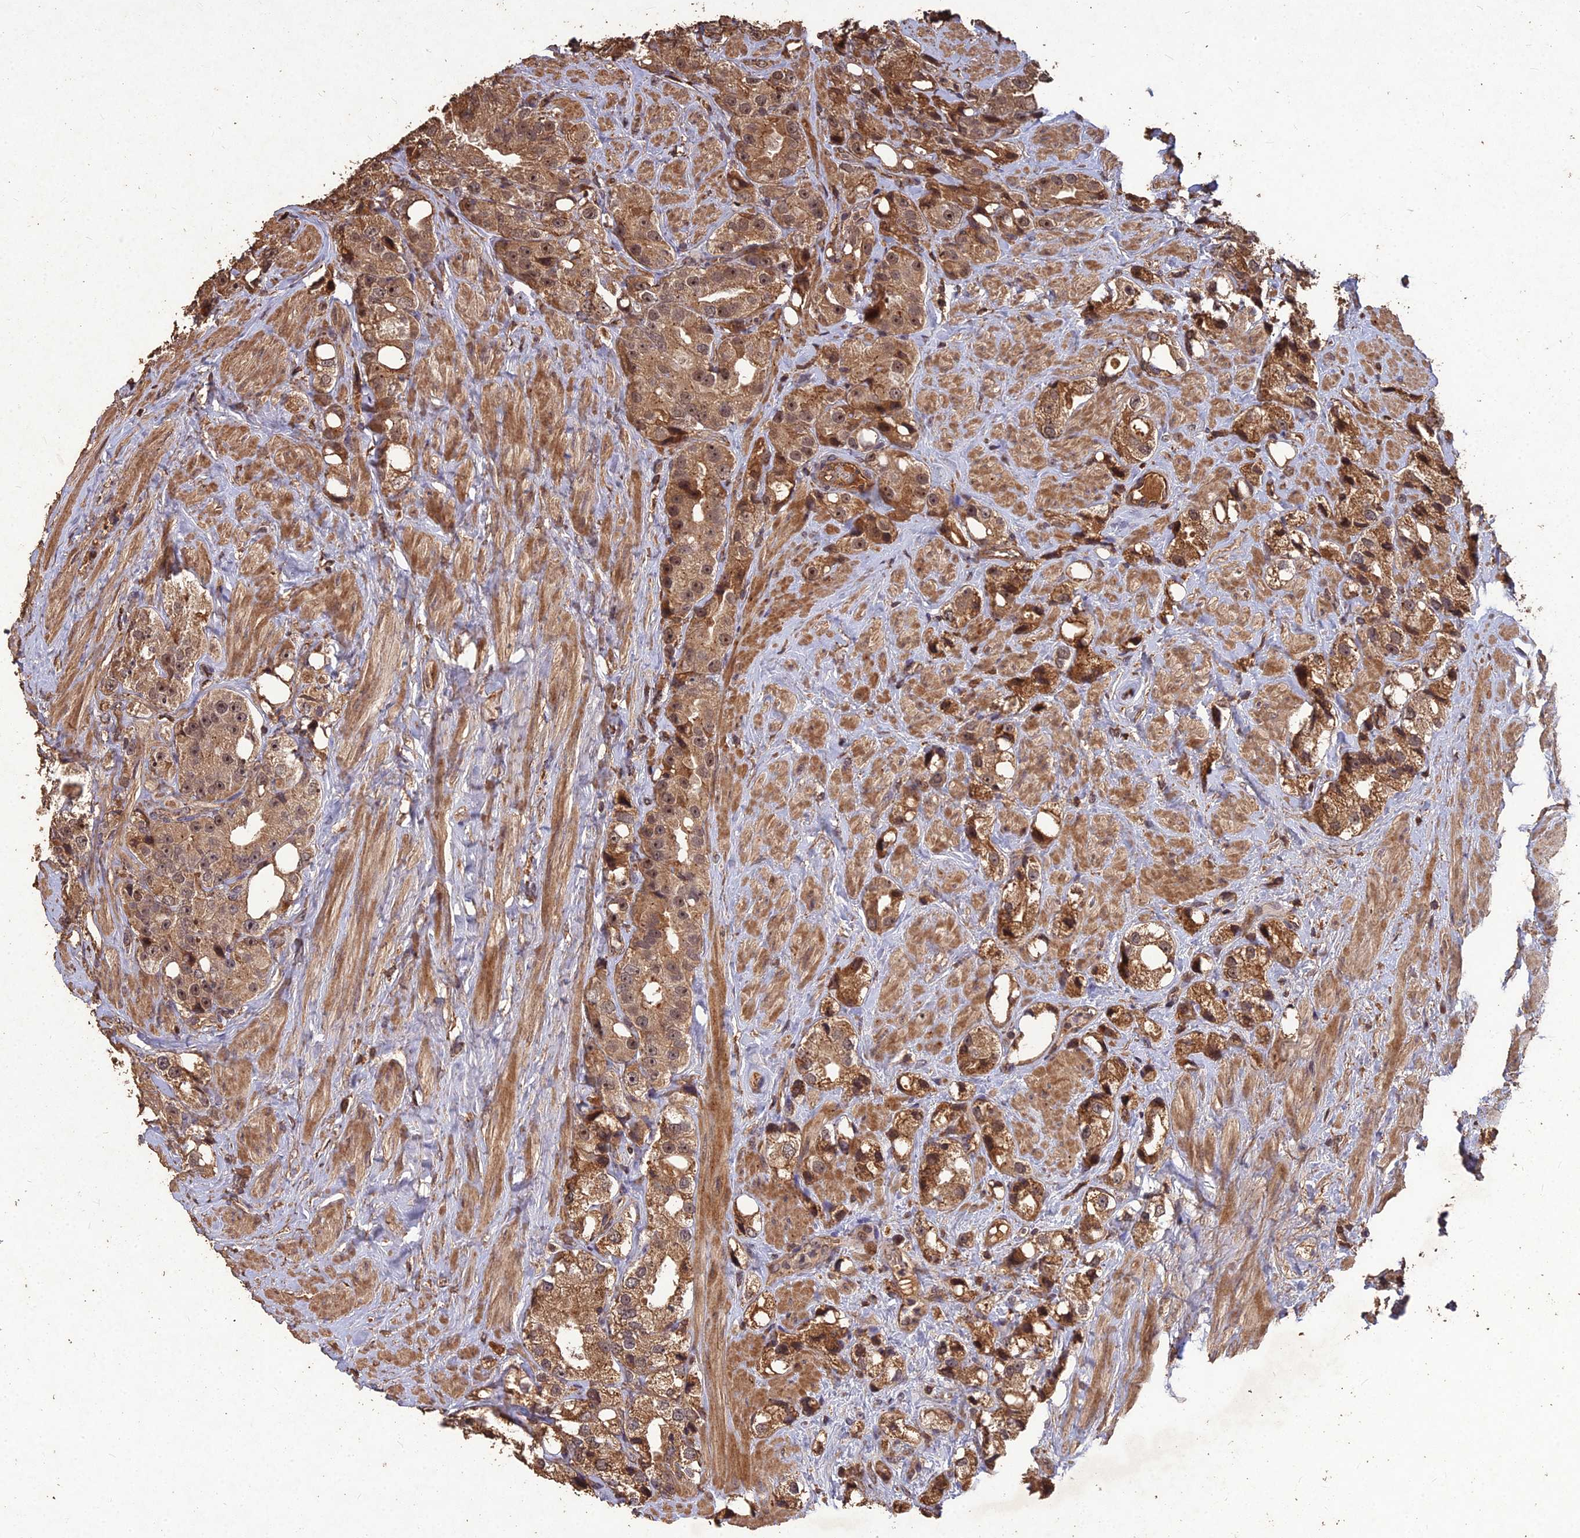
{"staining": {"intensity": "strong", "quantity": ">75%", "location": "cytoplasmic/membranous,nuclear"}, "tissue": "prostate cancer", "cell_type": "Tumor cells", "image_type": "cancer", "snomed": [{"axis": "morphology", "description": "Adenocarcinoma, NOS"}, {"axis": "topography", "description": "Prostate"}], "caption": "DAB (3,3'-diaminobenzidine) immunohistochemical staining of human adenocarcinoma (prostate) displays strong cytoplasmic/membranous and nuclear protein positivity in about >75% of tumor cells.", "gene": "SYMPK", "patient": {"sex": "male", "age": 79}}